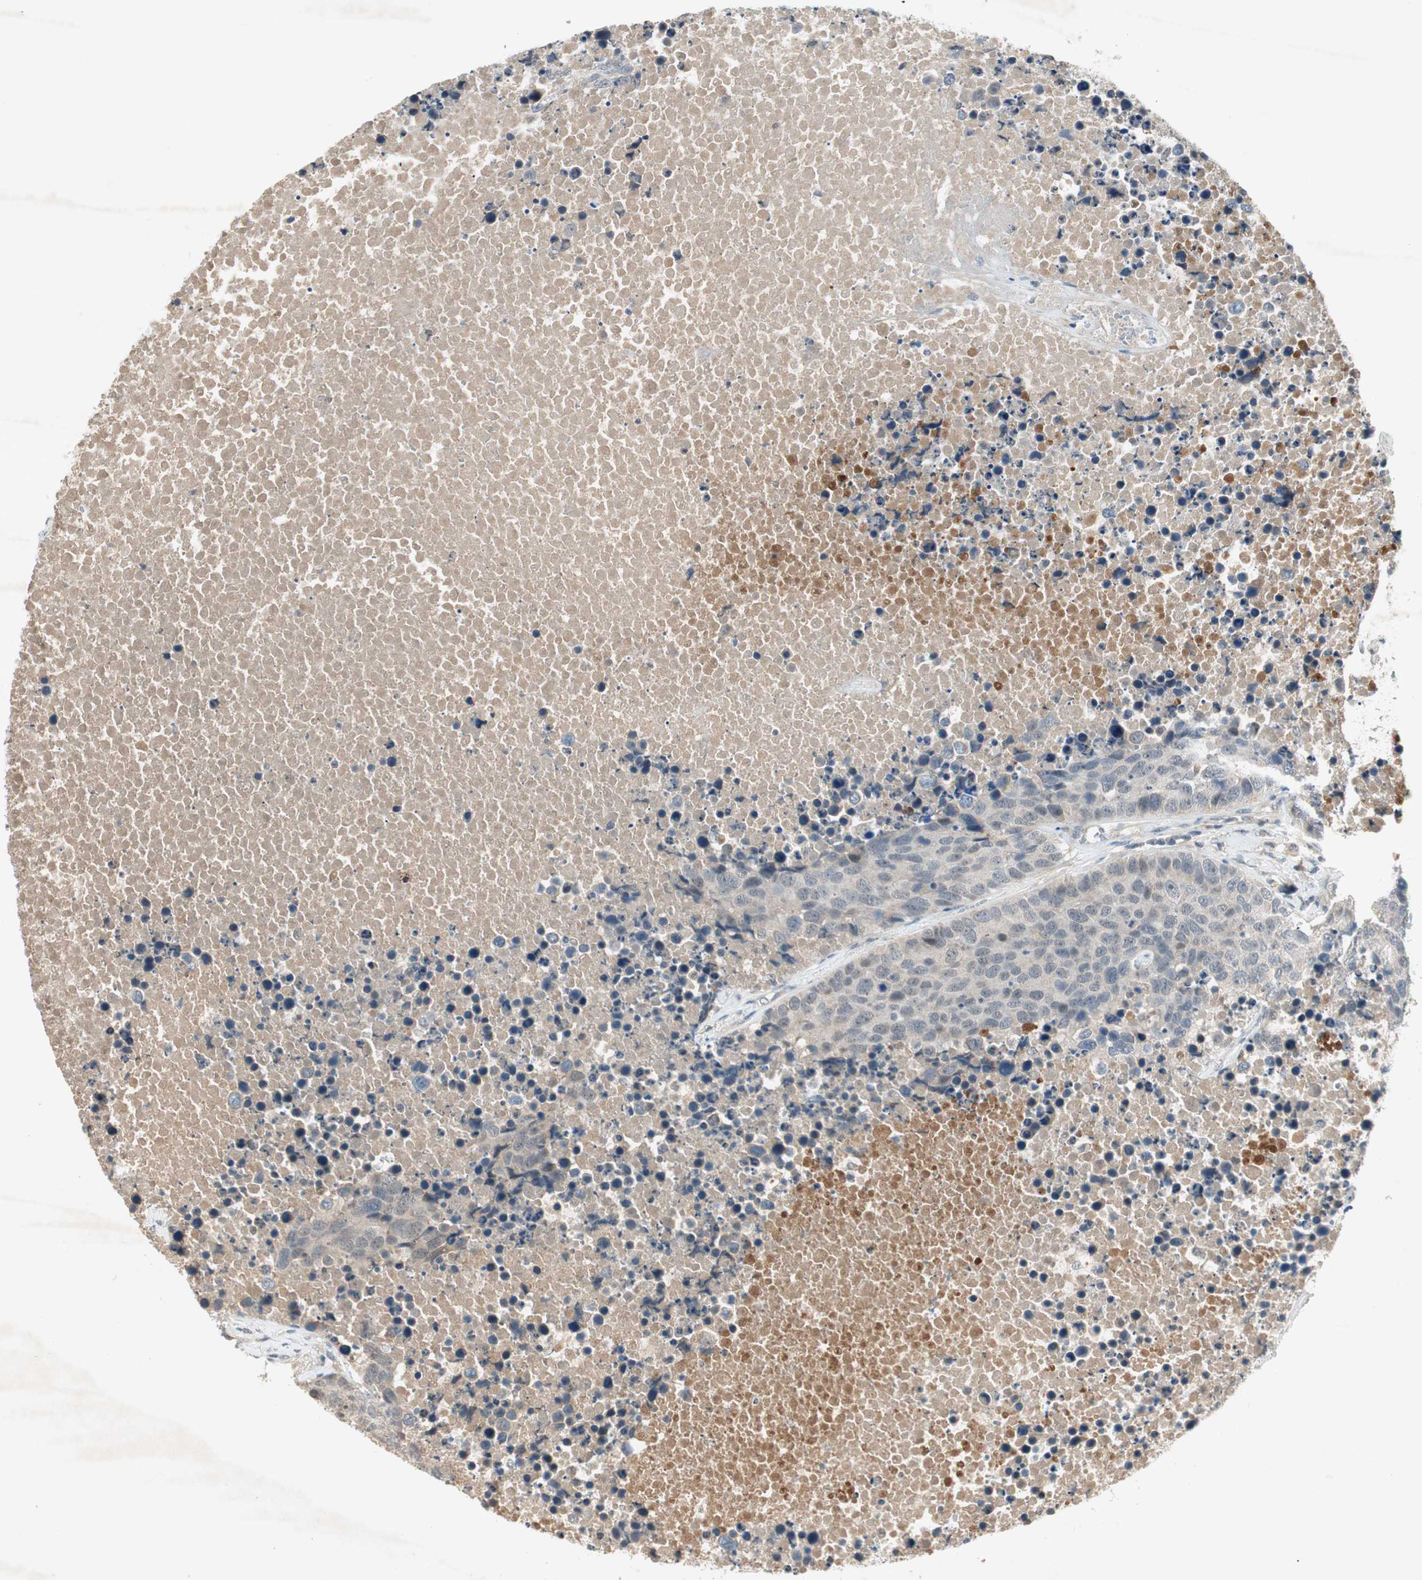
{"staining": {"intensity": "negative", "quantity": "none", "location": "none"}, "tissue": "carcinoid", "cell_type": "Tumor cells", "image_type": "cancer", "snomed": [{"axis": "morphology", "description": "Carcinoid, malignant, NOS"}, {"axis": "topography", "description": "Lung"}], "caption": "The photomicrograph displays no significant positivity in tumor cells of carcinoid. Nuclei are stained in blue.", "gene": "RNGTT", "patient": {"sex": "male", "age": 60}}